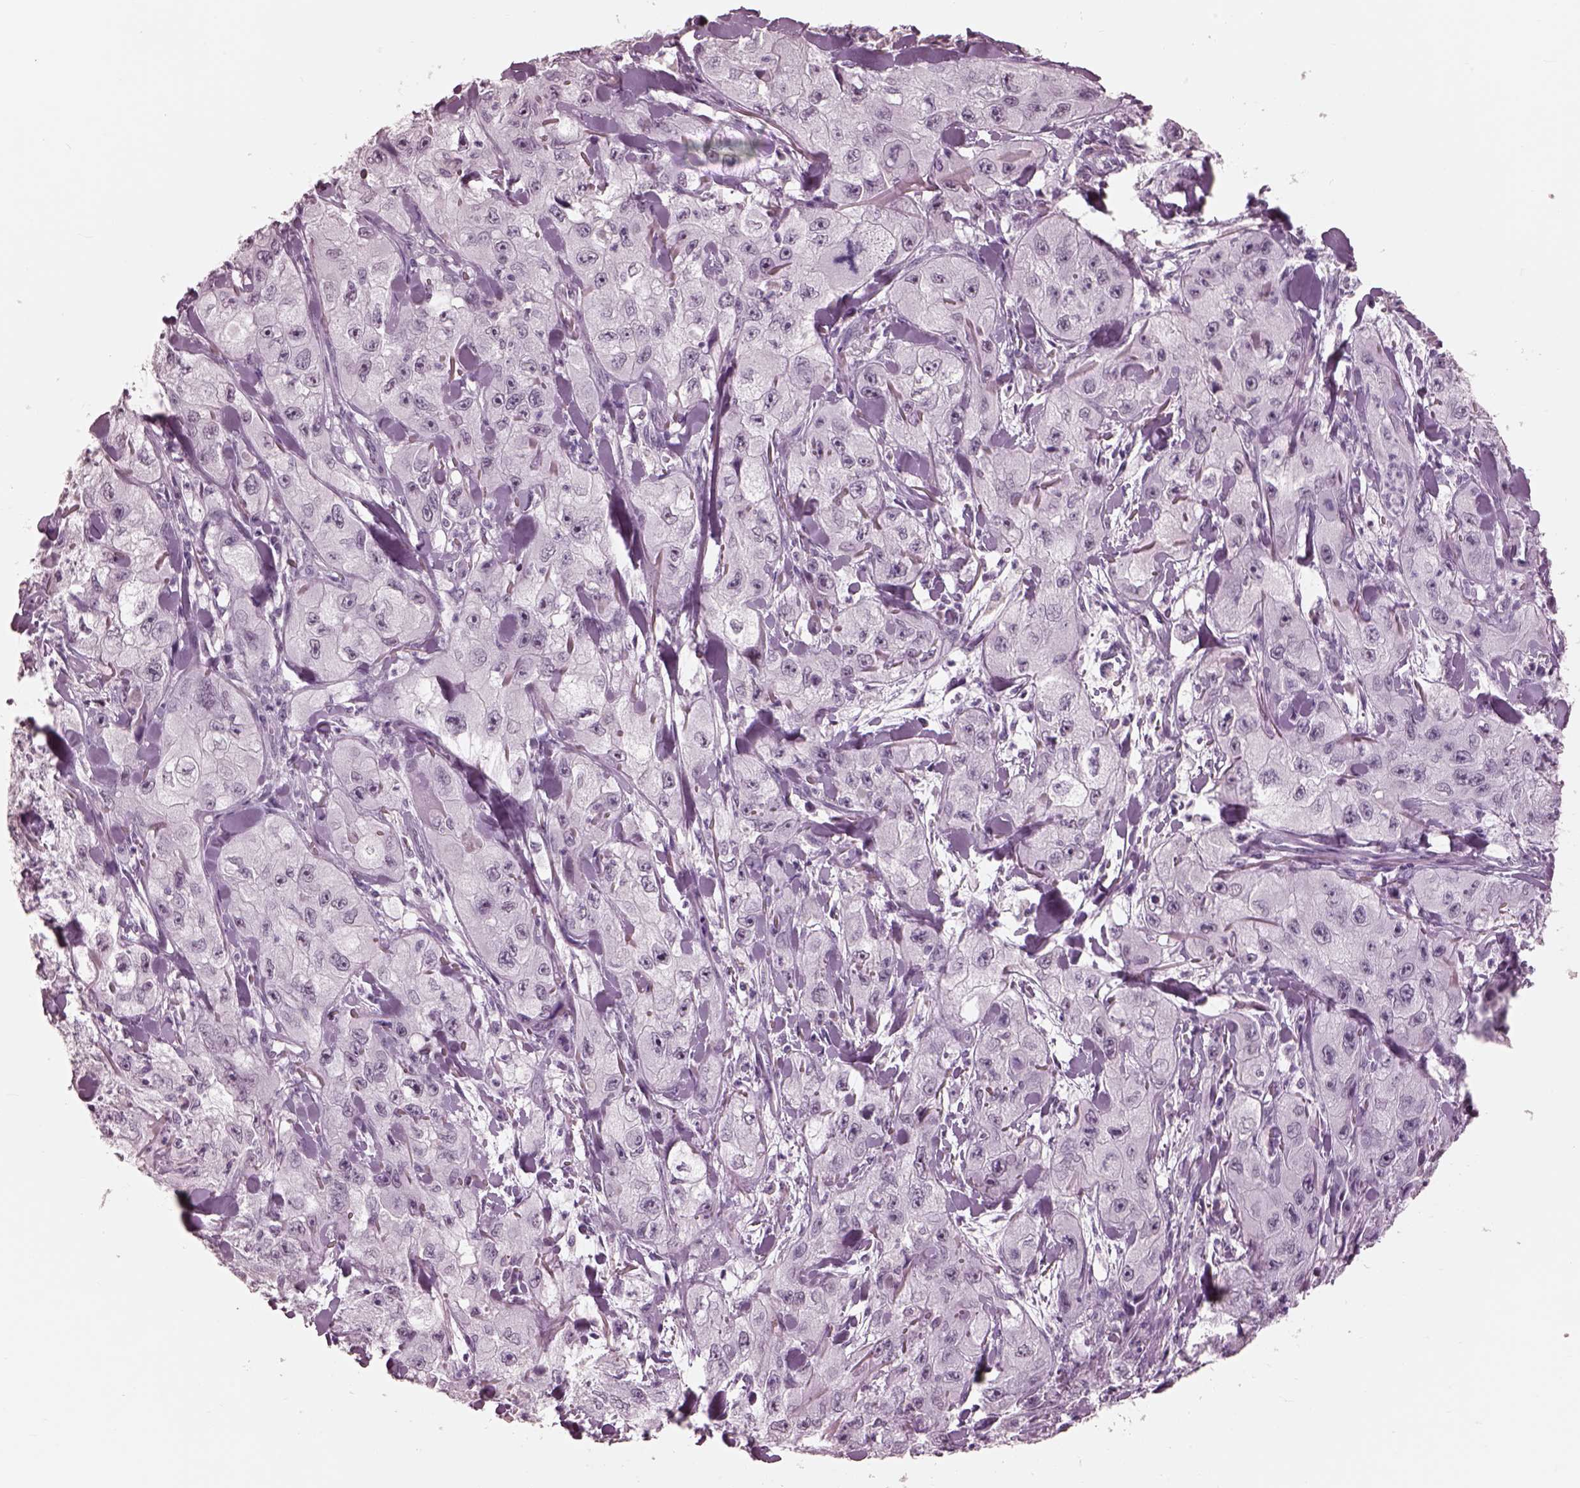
{"staining": {"intensity": "negative", "quantity": "none", "location": "none"}, "tissue": "skin cancer", "cell_type": "Tumor cells", "image_type": "cancer", "snomed": [{"axis": "morphology", "description": "Squamous cell carcinoma, NOS"}, {"axis": "topography", "description": "Skin"}, {"axis": "topography", "description": "Subcutis"}], "caption": "This micrograph is of skin cancer (squamous cell carcinoma) stained with immunohistochemistry (IHC) to label a protein in brown with the nuclei are counter-stained blue. There is no staining in tumor cells. Brightfield microscopy of immunohistochemistry stained with DAB (3,3'-diaminobenzidine) (brown) and hematoxylin (blue), captured at high magnification.", "gene": "GARIN4", "patient": {"sex": "male", "age": 73}}